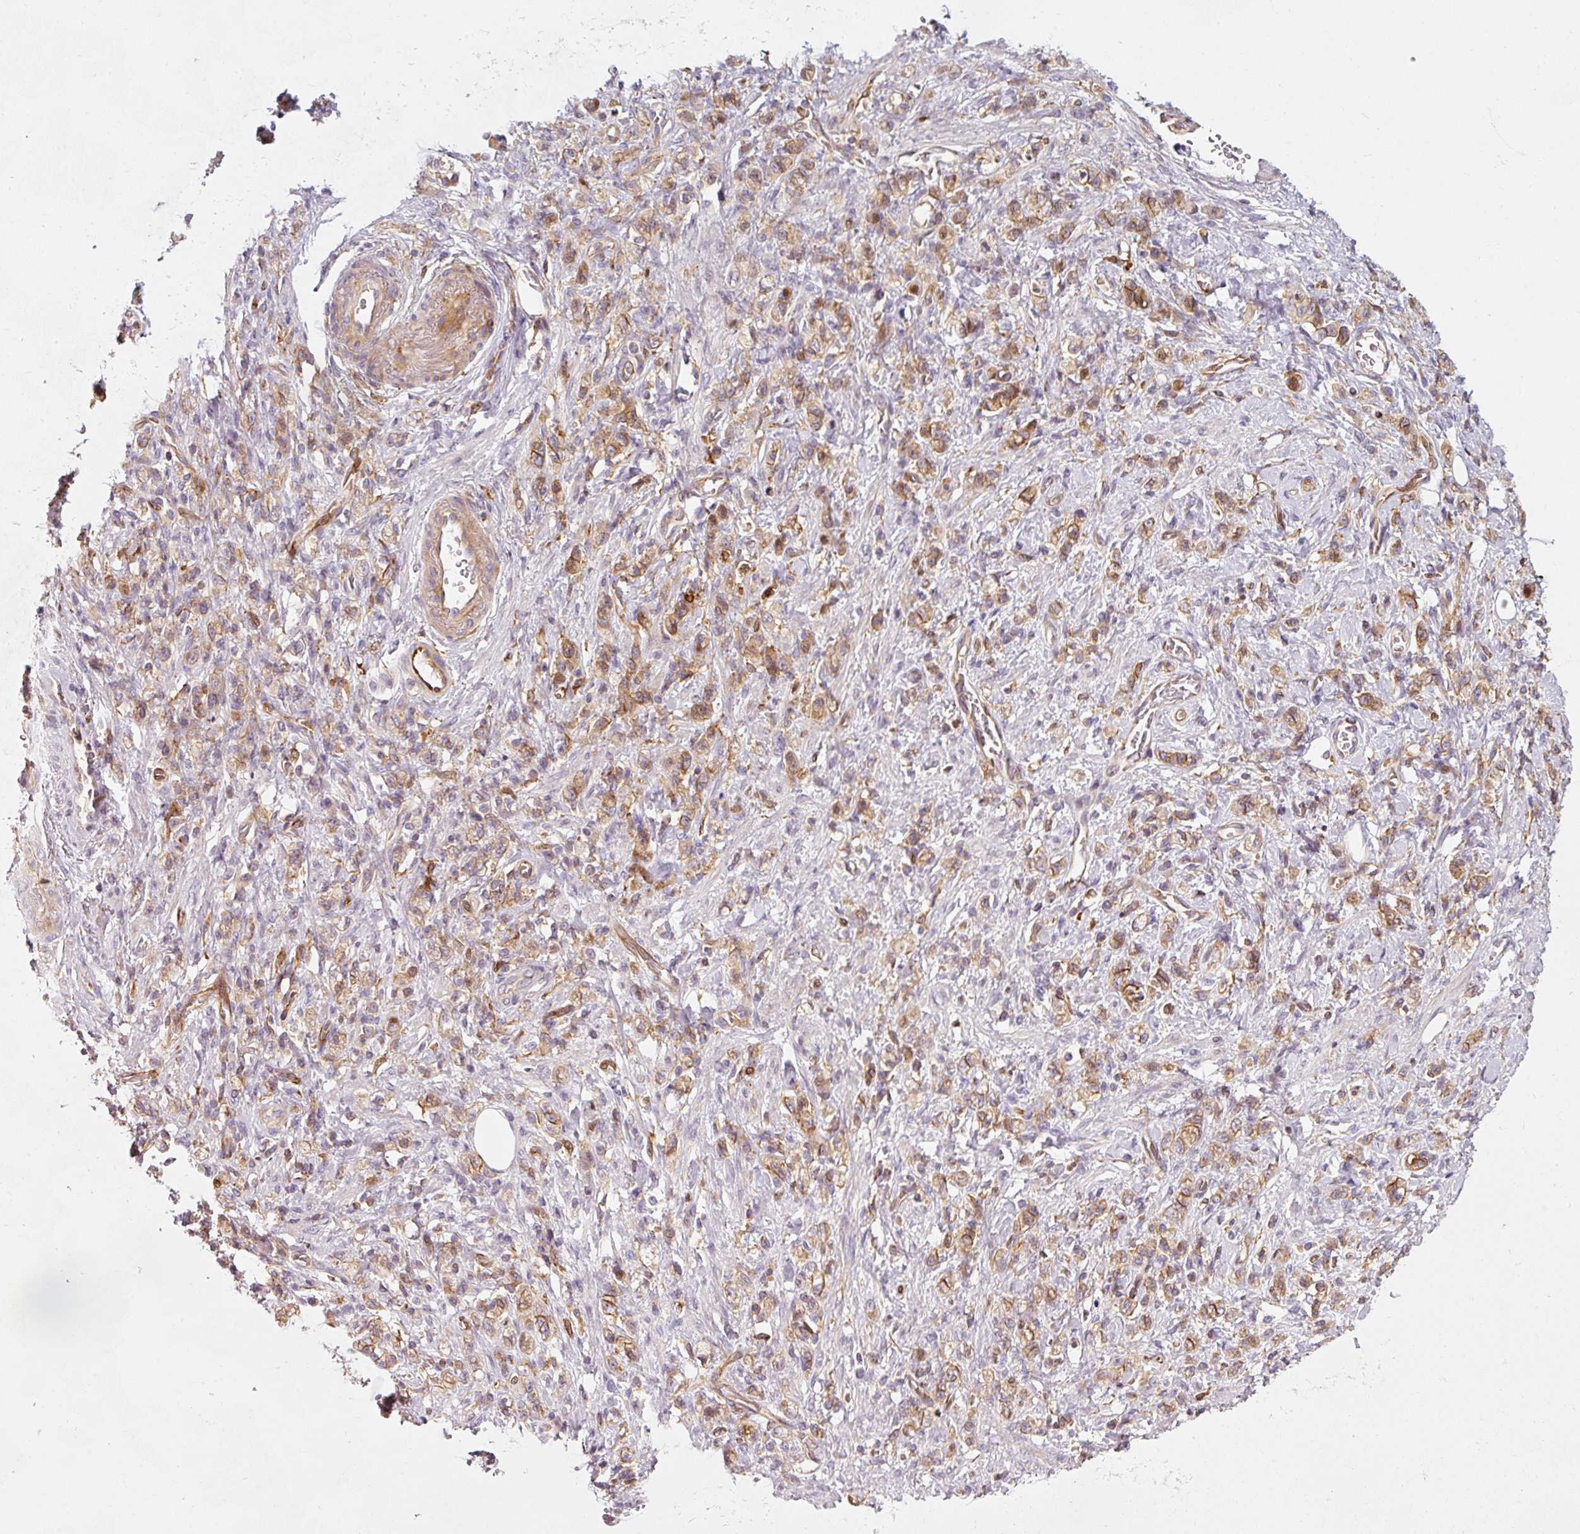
{"staining": {"intensity": "moderate", "quantity": ">75%", "location": "cytoplasmic/membranous"}, "tissue": "stomach cancer", "cell_type": "Tumor cells", "image_type": "cancer", "snomed": [{"axis": "morphology", "description": "Adenocarcinoma, NOS"}, {"axis": "topography", "description": "Stomach"}], "caption": "Stomach cancer (adenocarcinoma) tissue shows moderate cytoplasmic/membranous positivity in approximately >75% of tumor cells, visualized by immunohistochemistry.", "gene": "IQGAP2", "patient": {"sex": "male", "age": 77}}